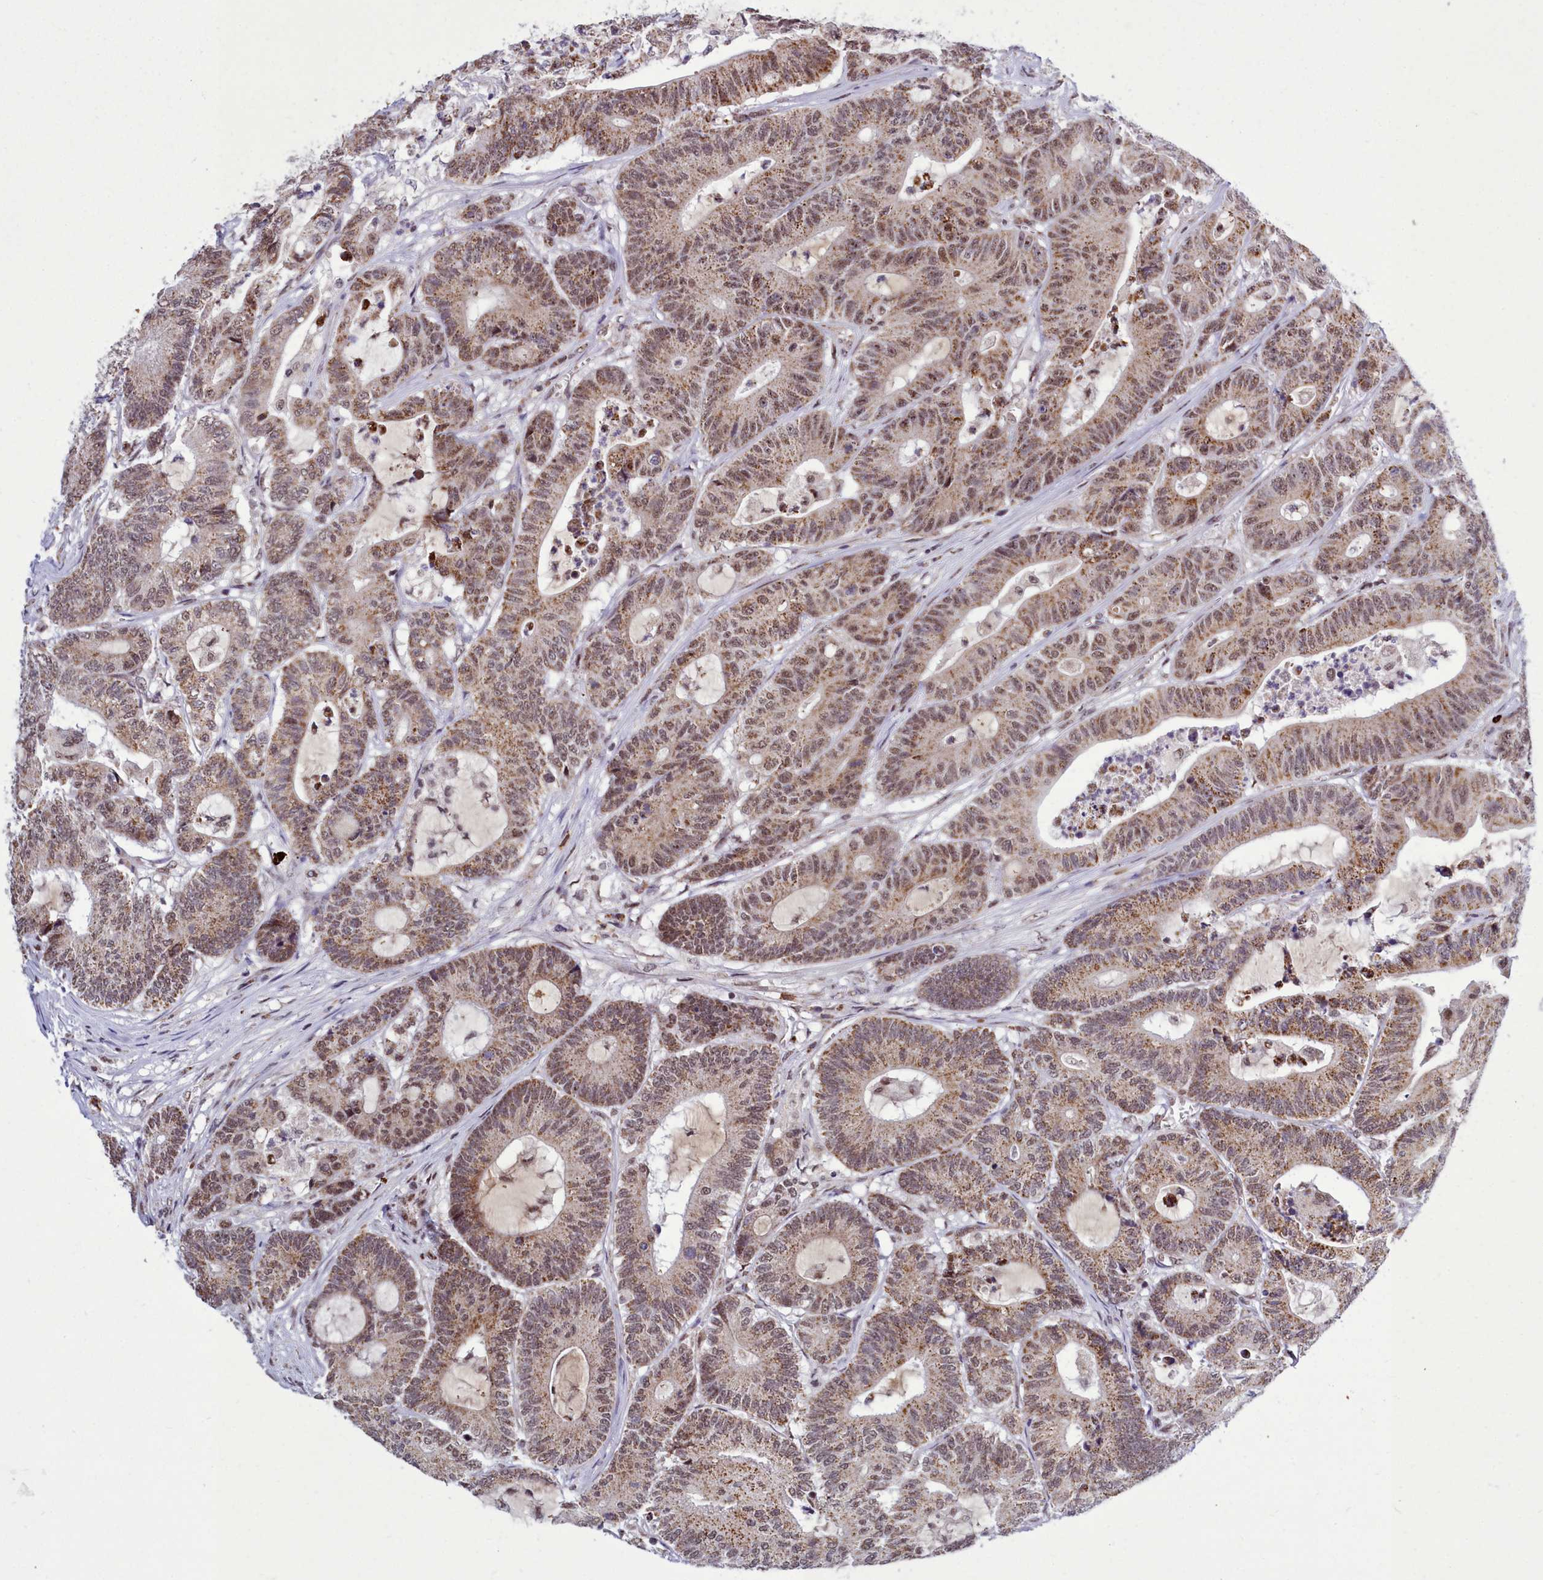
{"staining": {"intensity": "moderate", "quantity": ">75%", "location": "cytoplasmic/membranous,nuclear"}, "tissue": "colorectal cancer", "cell_type": "Tumor cells", "image_type": "cancer", "snomed": [{"axis": "morphology", "description": "Adenocarcinoma, NOS"}, {"axis": "topography", "description": "Colon"}], "caption": "High-magnification brightfield microscopy of colorectal cancer (adenocarcinoma) stained with DAB (3,3'-diaminobenzidine) (brown) and counterstained with hematoxylin (blue). tumor cells exhibit moderate cytoplasmic/membranous and nuclear staining is present in about>75% of cells. (DAB IHC, brown staining for protein, blue staining for nuclei).", "gene": "POM121L2", "patient": {"sex": "female", "age": 84}}